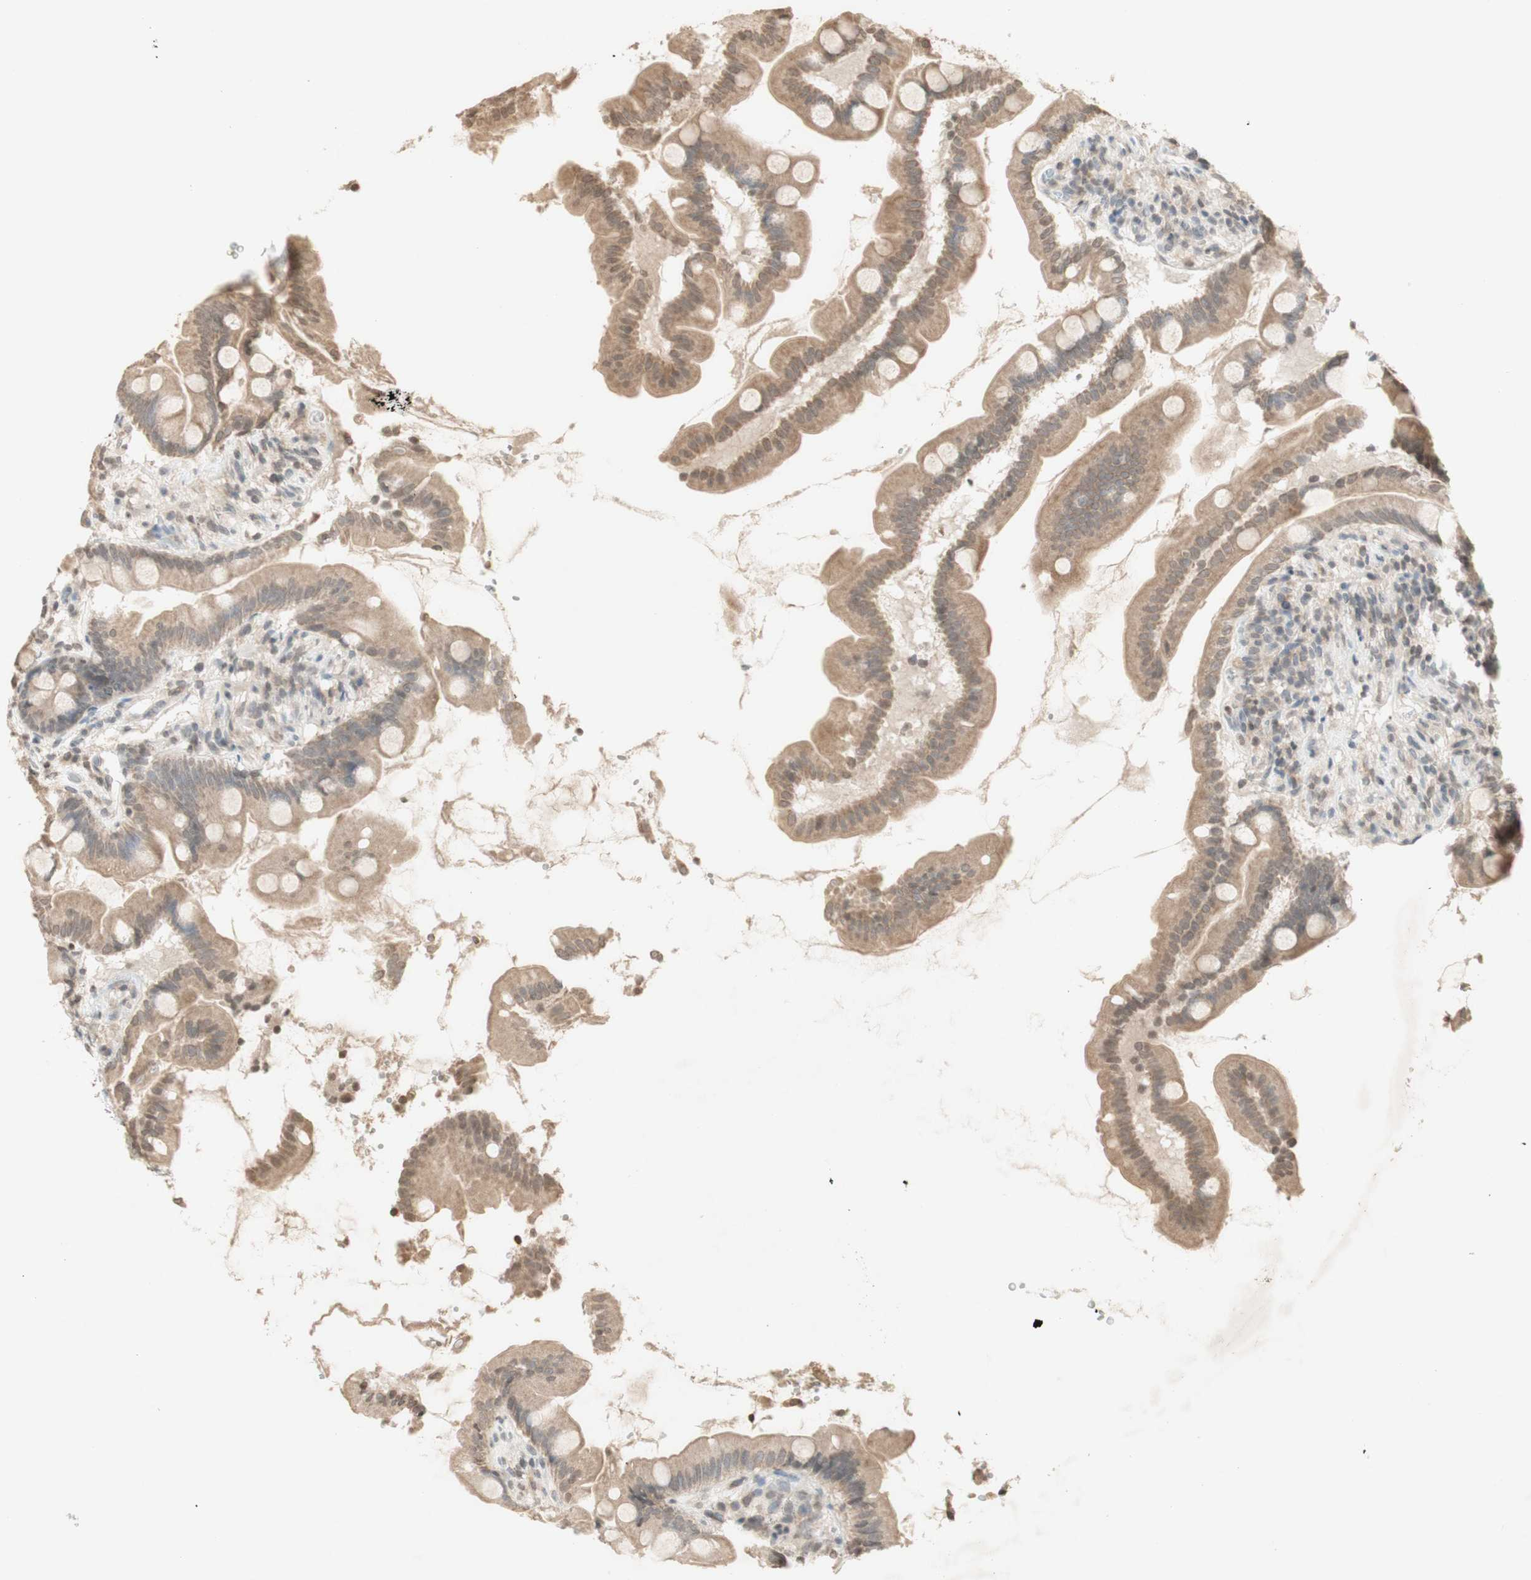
{"staining": {"intensity": "weak", "quantity": ">75%", "location": "cytoplasmic/membranous"}, "tissue": "small intestine", "cell_type": "Glandular cells", "image_type": "normal", "snomed": [{"axis": "morphology", "description": "Normal tissue, NOS"}, {"axis": "topography", "description": "Small intestine"}], "caption": "Weak cytoplasmic/membranous staining for a protein is identified in about >75% of glandular cells of benign small intestine using IHC.", "gene": "GLI1", "patient": {"sex": "female", "age": 56}}